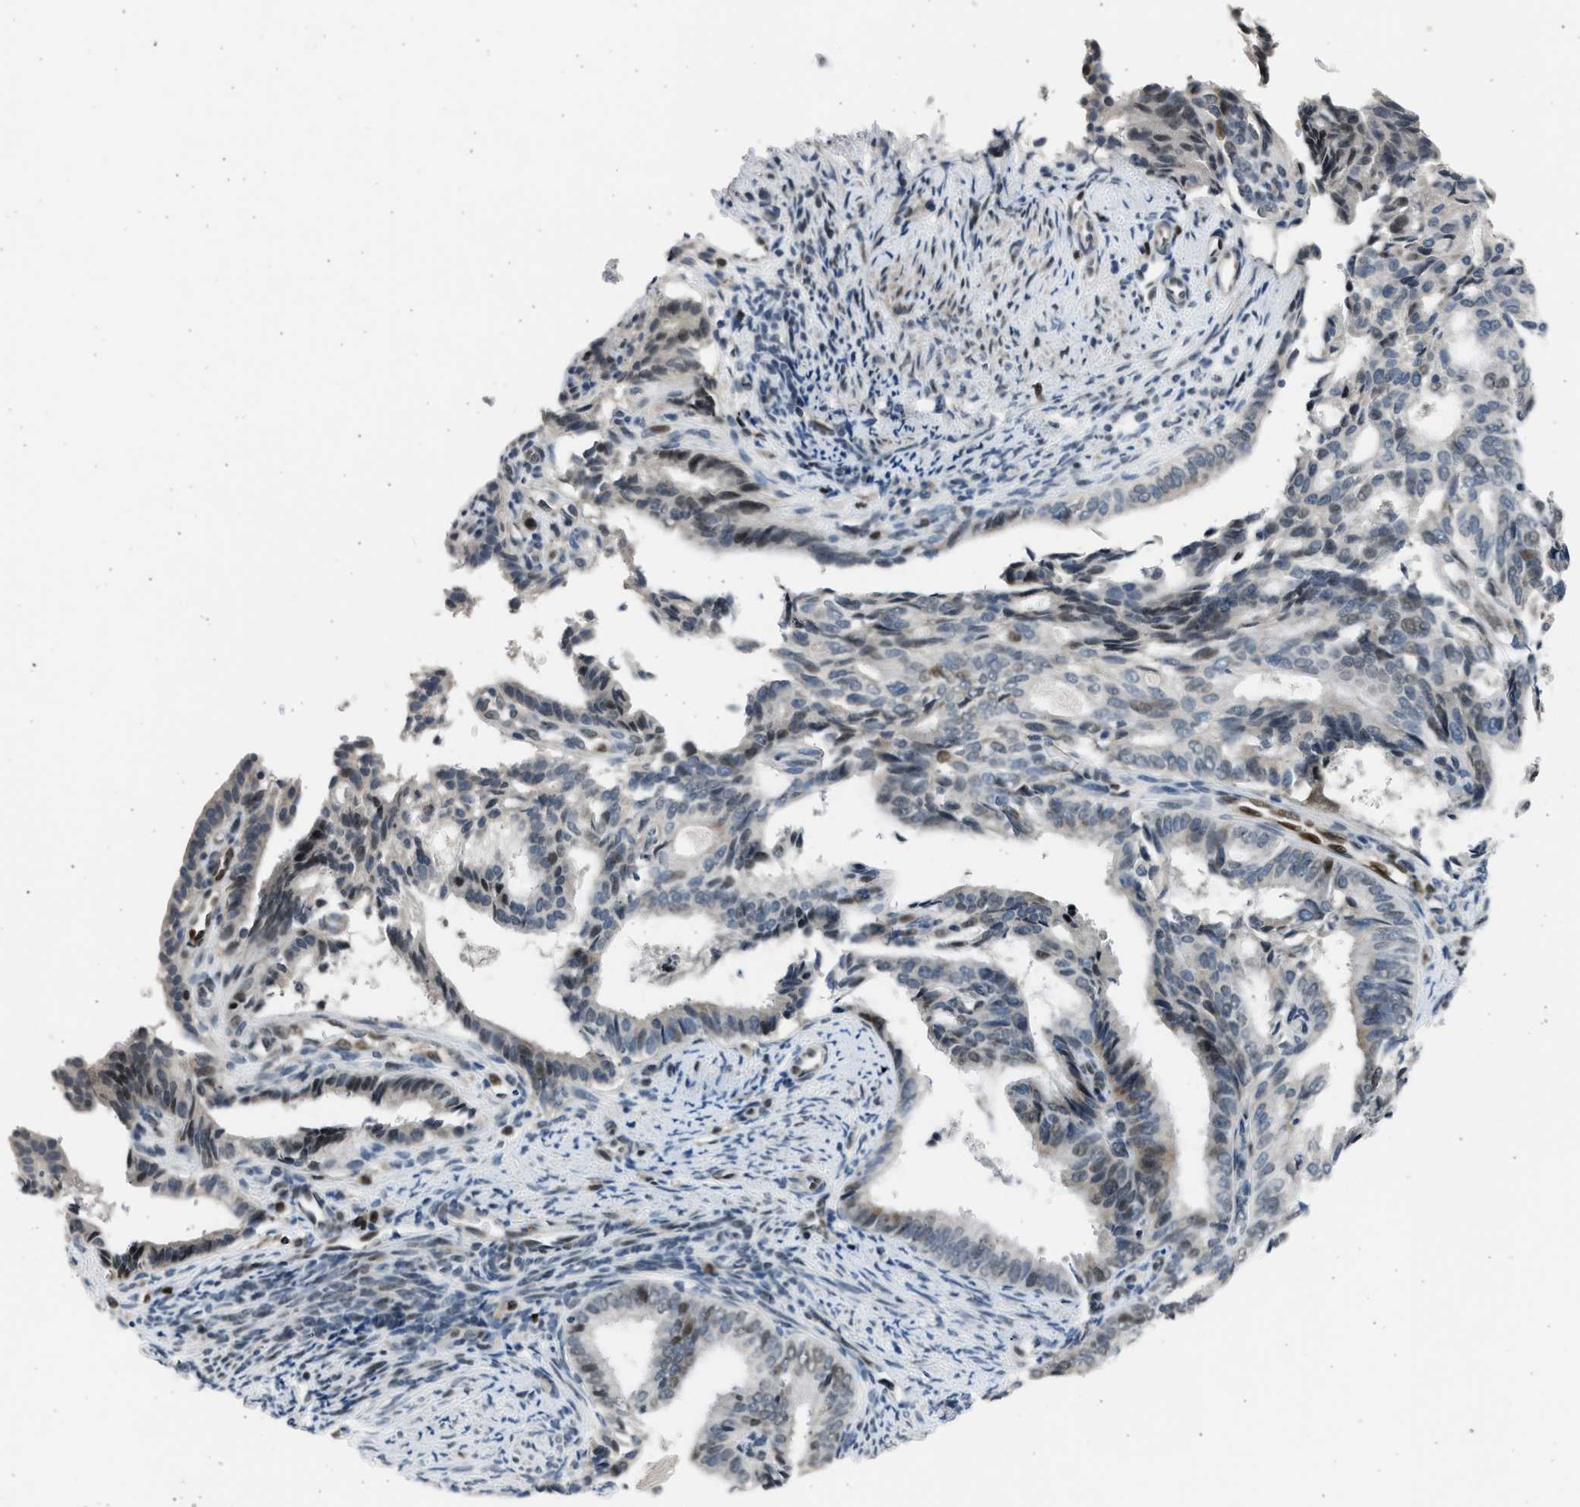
{"staining": {"intensity": "strong", "quantity": "25%-75%", "location": "nuclear"}, "tissue": "endometrial cancer", "cell_type": "Tumor cells", "image_type": "cancer", "snomed": [{"axis": "morphology", "description": "Adenocarcinoma, NOS"}, {"axis": "topography", "description": "Endometrium"}], "caption": "An image showing strong nuclear positivity in approximately 25%-75% of tumor cells in endometrial cancer (adenocarcinoma), as visualized by brown immunohistochemical staining.", "gene": "HMGN3", "patient": {"sex": "female", "age": 58}}